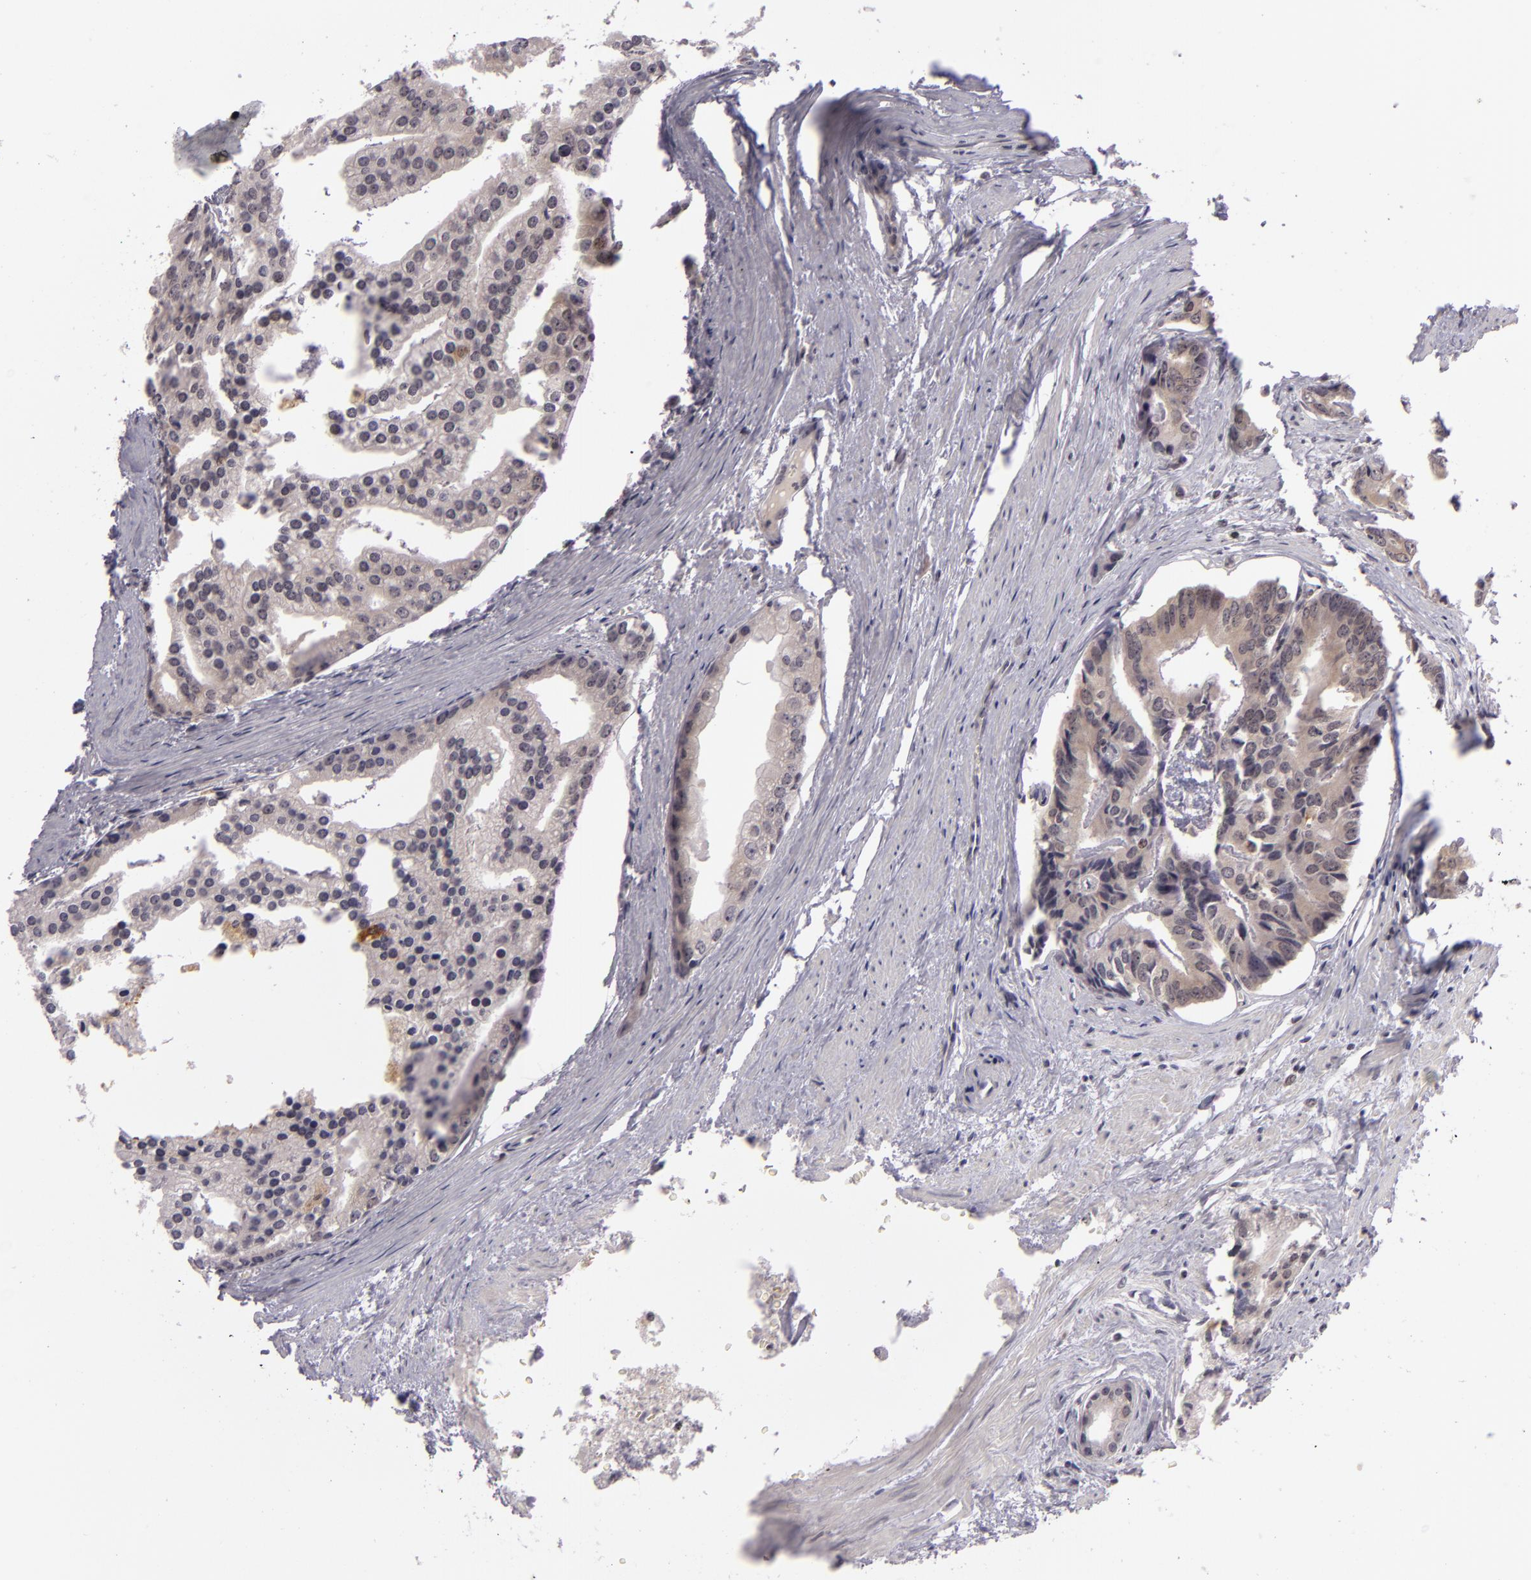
{"staining": {"intensity": "weak", "quantity": ">75%", "location": "cytoplasmic/membranous"}, "tissue": "prostate cancer", "cell_type": "Tumor cells", "image_type": "cancer", "snomed": [{"axis": "morphology", "description": "Adenocarcinoma, High grade"}, {"axis": "topography", "description": "Prostate"}], "caption": "High-power microscopy captured an immunohistochemistry (IHC) histopathology image of prostate adenocarcinoma (high-grade), revealing weak cytoplasmic/membranous staining in about >75% of tumor cells.", "gene": "ZFX", "patient": {"sex": "male", "age": 56}}